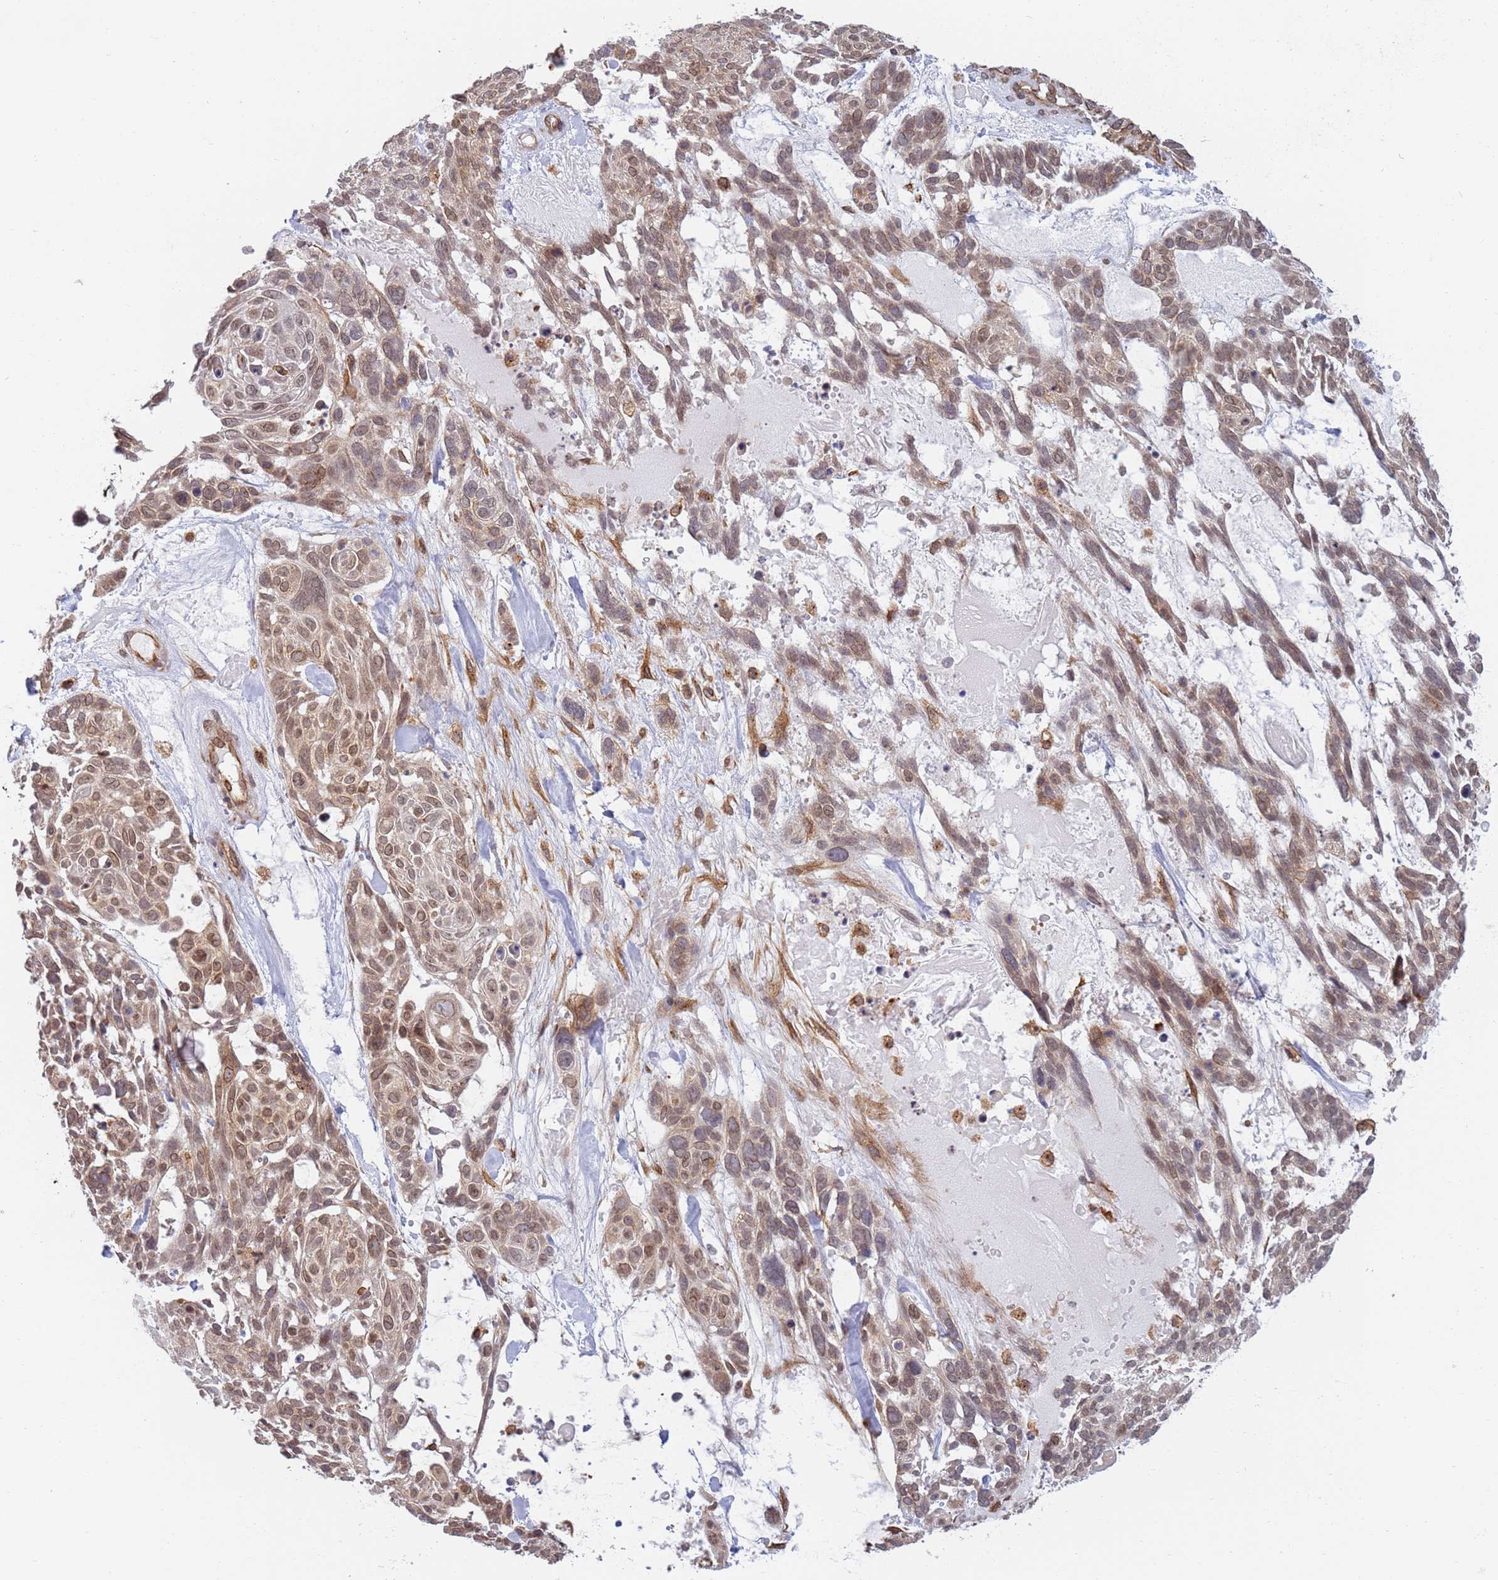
{"staining": {"intensity": "moderate", "quantity": ">75%", "location": "cytoplasmic/membranous,nuclear"}, "tissue": "skin cancer", "cell_type": "Tumor cells", "image_type": "cancer", "snomed": [{"axis": "morphology", "description": "Basal cell carcinoma"}, {"axis": "topography", "description": "Skin"}], "caption": "Skin cancer was stained to show a protein in brown. There is medium levels of moderate cytoplasmic/membranous and nuclear staining in about >75% of tumor cells. (IHC, brightfield microscopy, high magnification).", "gene": "CEP170", "patient": {"sex": "male", "age": 88}}